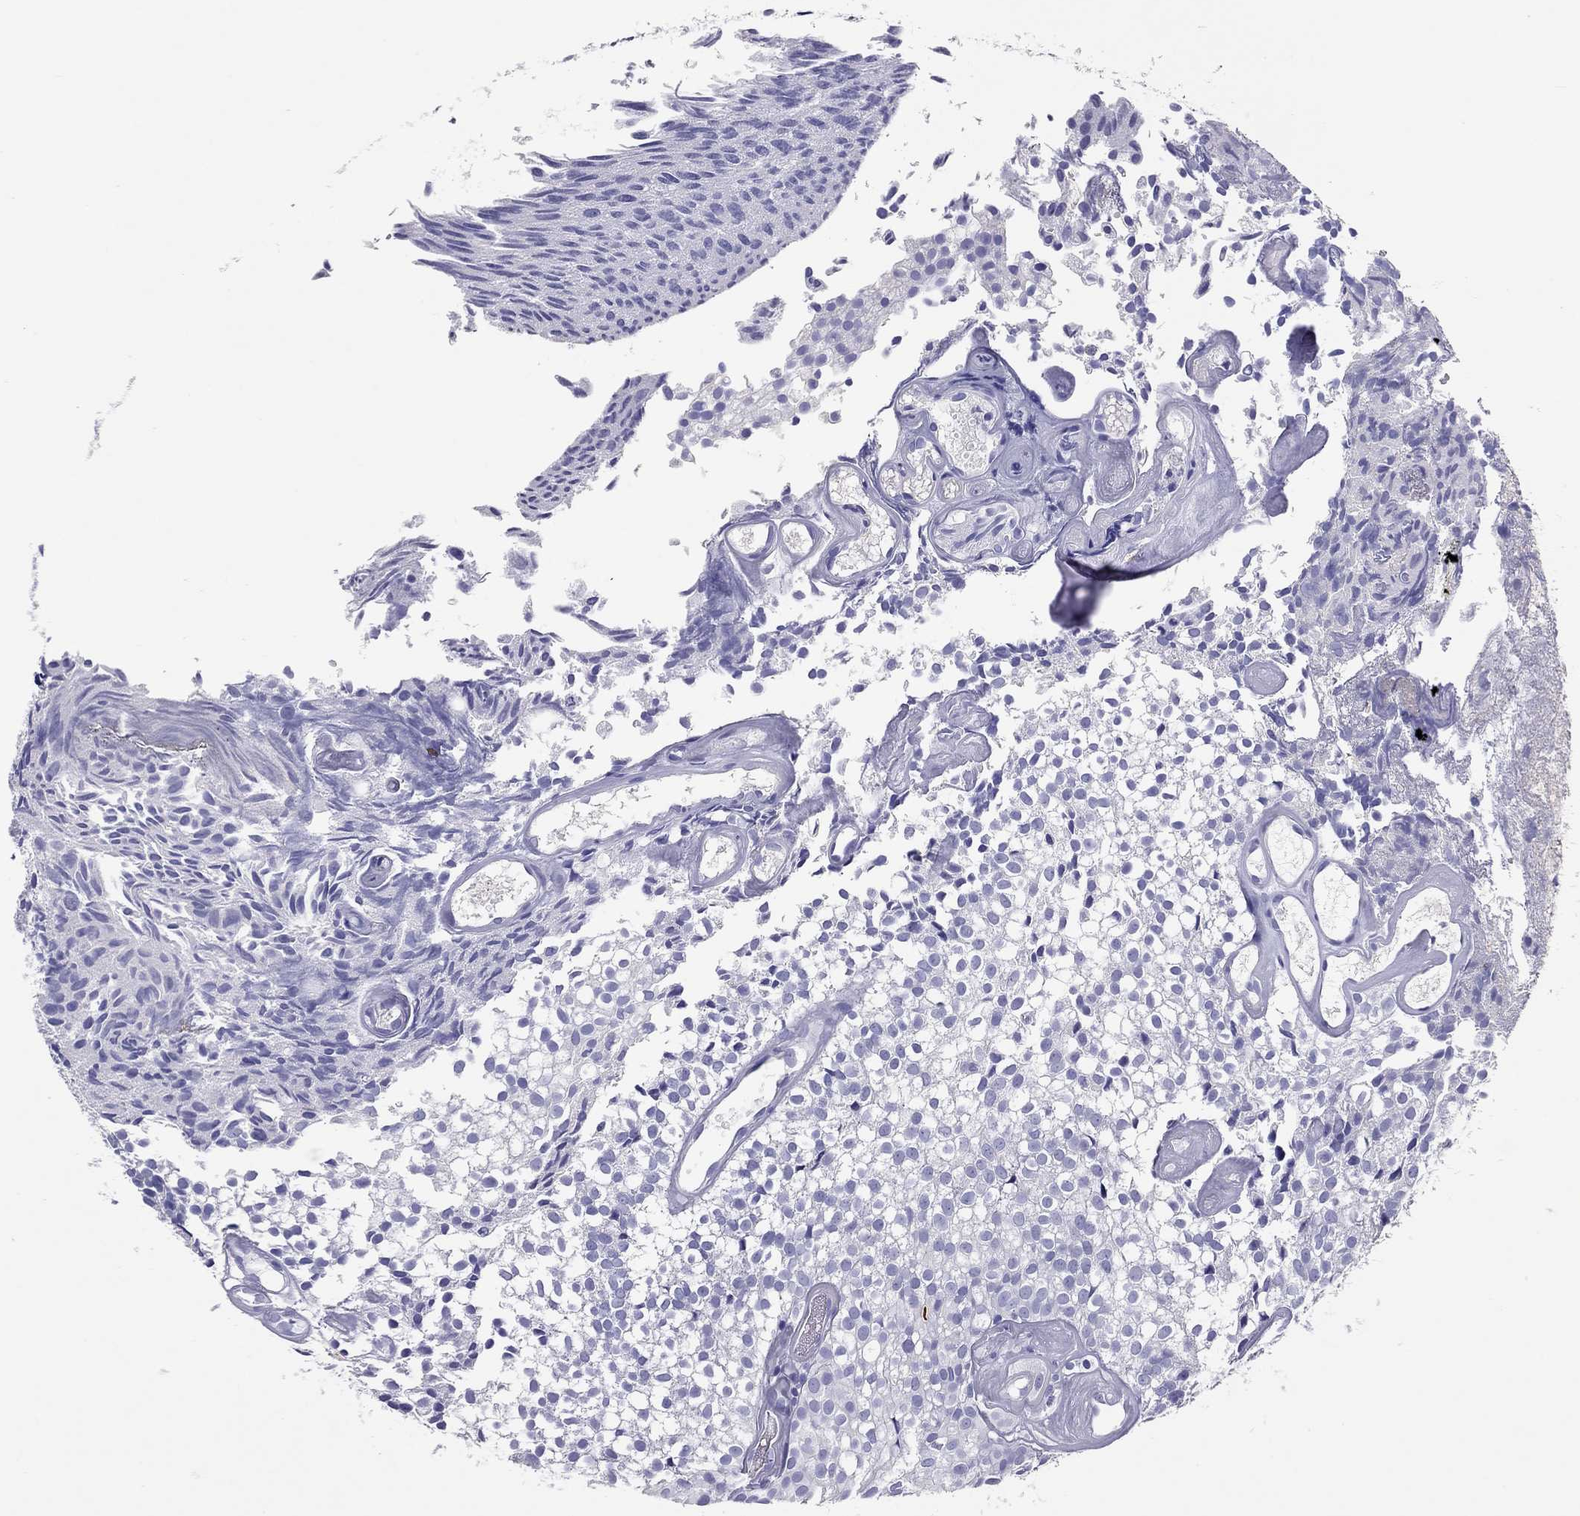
{"staining": {"intensity": "negative", "quantity": "none", "location": "none"}, "tissue": "urothelial cancer", "cell_type": "Tumor cells", "image_type": "cancer", "snomed": [{"axis": "morphology", "description": "Urothelial carcinoma, Low grade"}, {"axis": "topography", "description": "Urinary bladder"}], "caption": "This micrograph is of urothelial cancer stained with IHC to label a protein in brown with the nuclei are counter-stained blue. There is no staining in tumor cells. The staining was performed using DAB (3,3'-diaminobenzidine) to visualize the protein expression in brown, while the nuclei were stained in blue with hematoxylin (Magnification: 20x).", "gene": "CALHM1", "patient": {"sex": "male", "age": 89}}